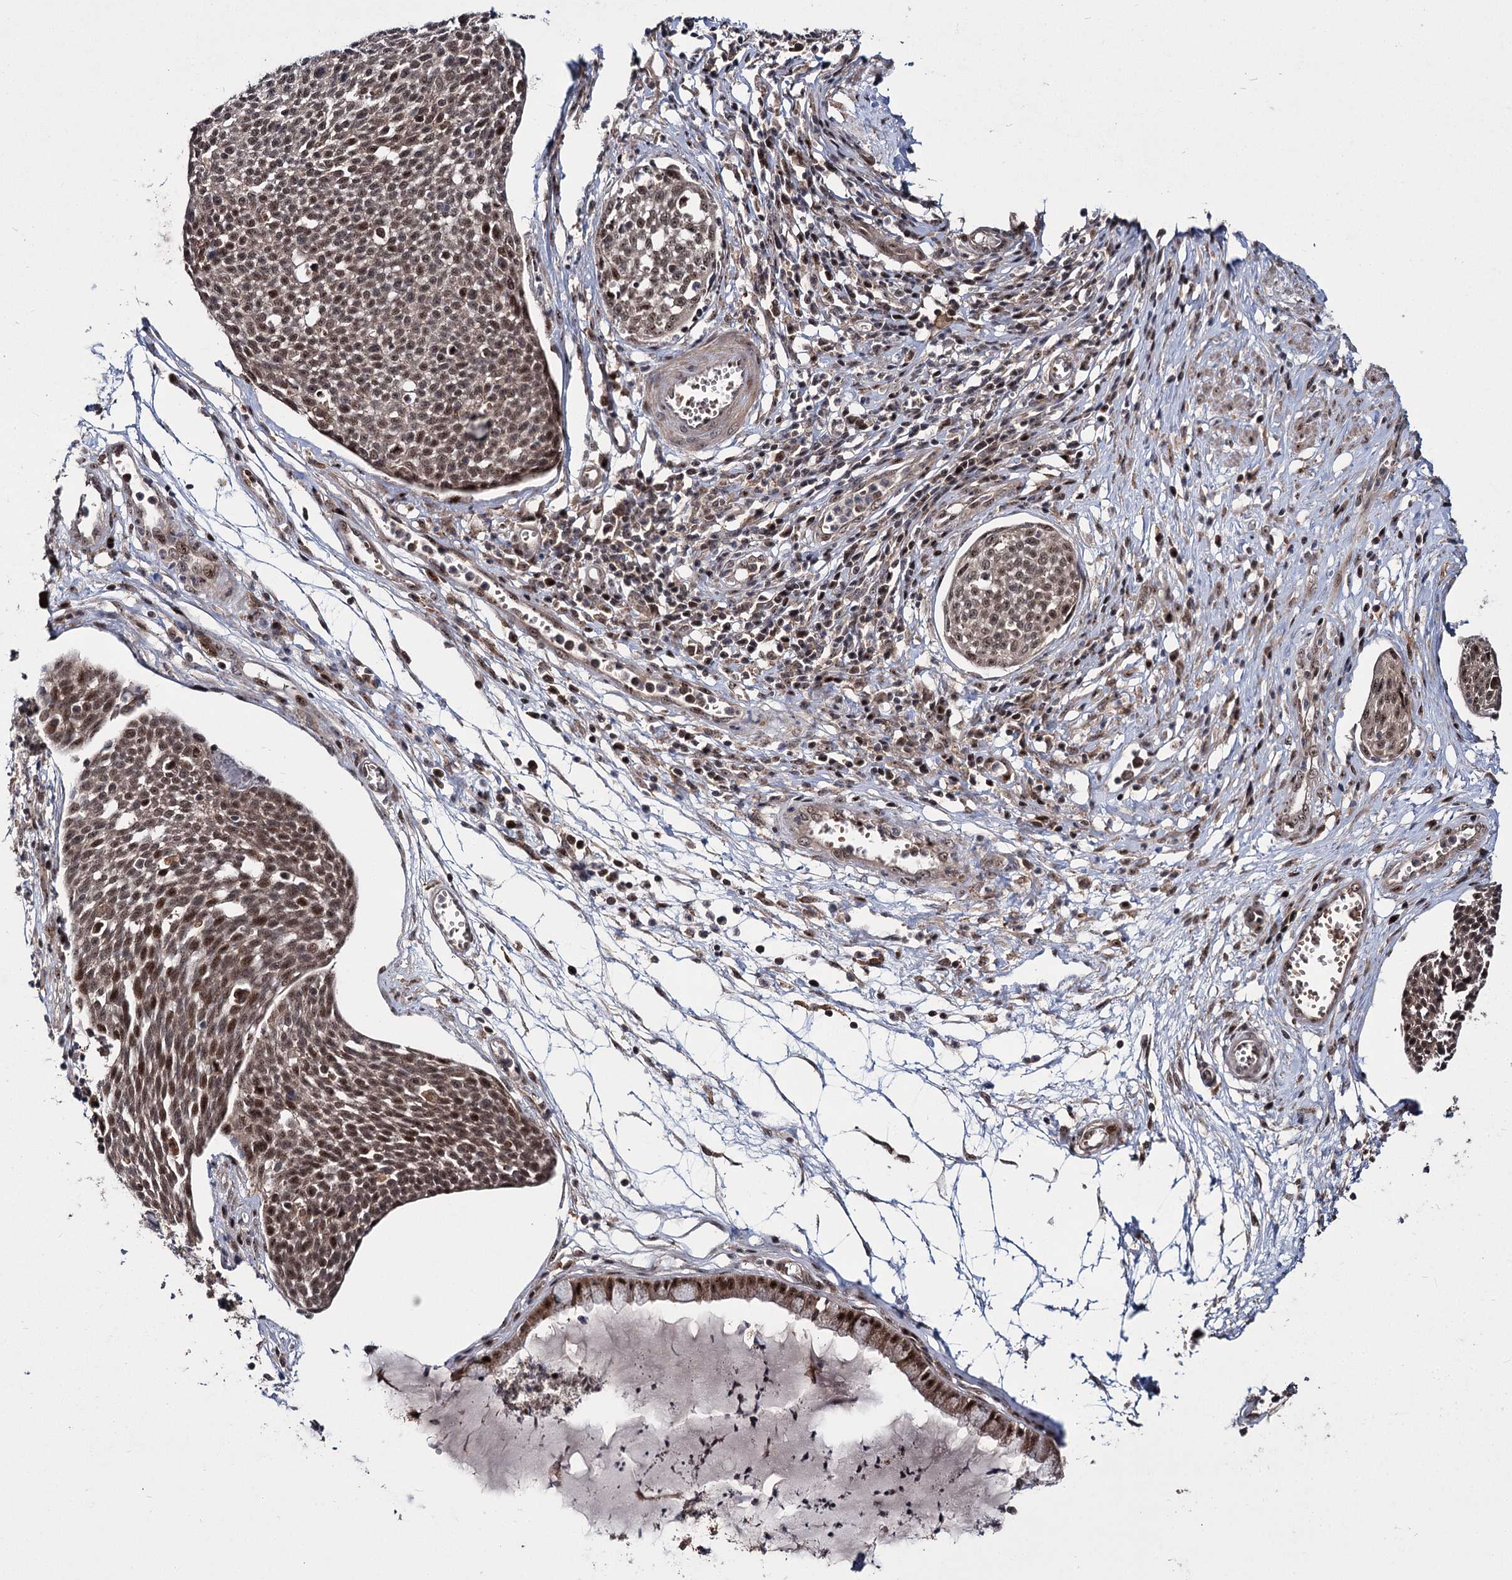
{"staining": {"intensity": "moderate", "quantity": ">75%", "location": "nuclear"}, "tissue": "cervical cancer", "cell_type": "Tumor cells", "image_type": "cancer", "snomed": [{"axis": "morphology", "description": "Squamous cell carcinoma, NOS"}, {"axis": "topography", "description": "Cervix"}], "caption": "Human cervical cancer (squamous cell carcinoma) stained with a protein marker demonstrates moderate staining in tumor cells.", "gene": "MKNK2", "patient": {"sex": "female", "age": 34}}